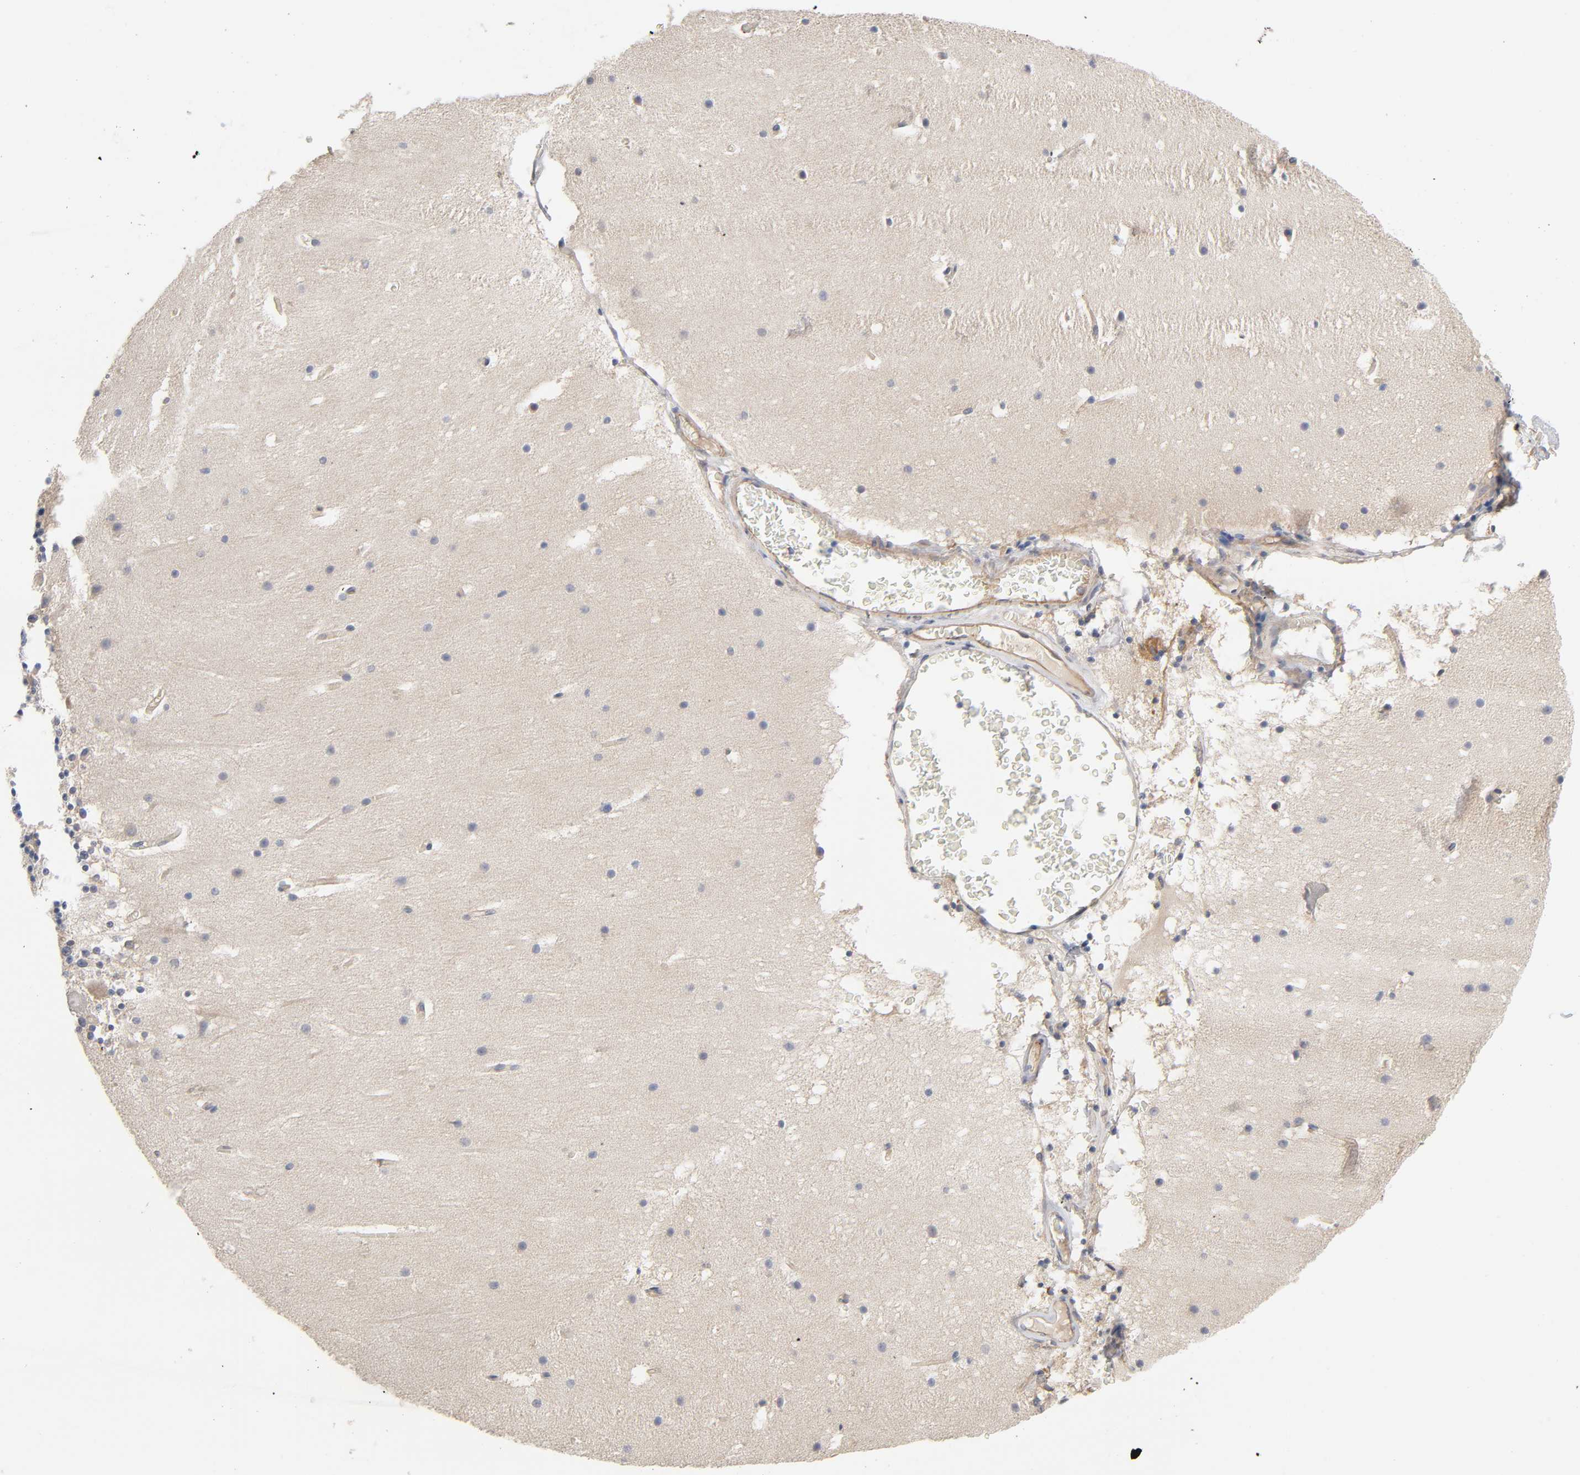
{"staining": {"intensity": "negative", "quantity": "none", "location": "none"}, "tissue": "cerebellum", "cell_type": "Cells in granular layer", "image_type": "normal", "snomed": [{"axis": "morphology", "description": "Normal tissue, NOS"}, {"axis": "topography", "description": "Cerebellum"}], "caption": "A high-resolution image shows immunohistochemistry staining of unremarkable cerebellum, which shows no significant expression in cells in granular layer.", "gene": "RAB13", "patient": {"sex": "male", "age": 45}}